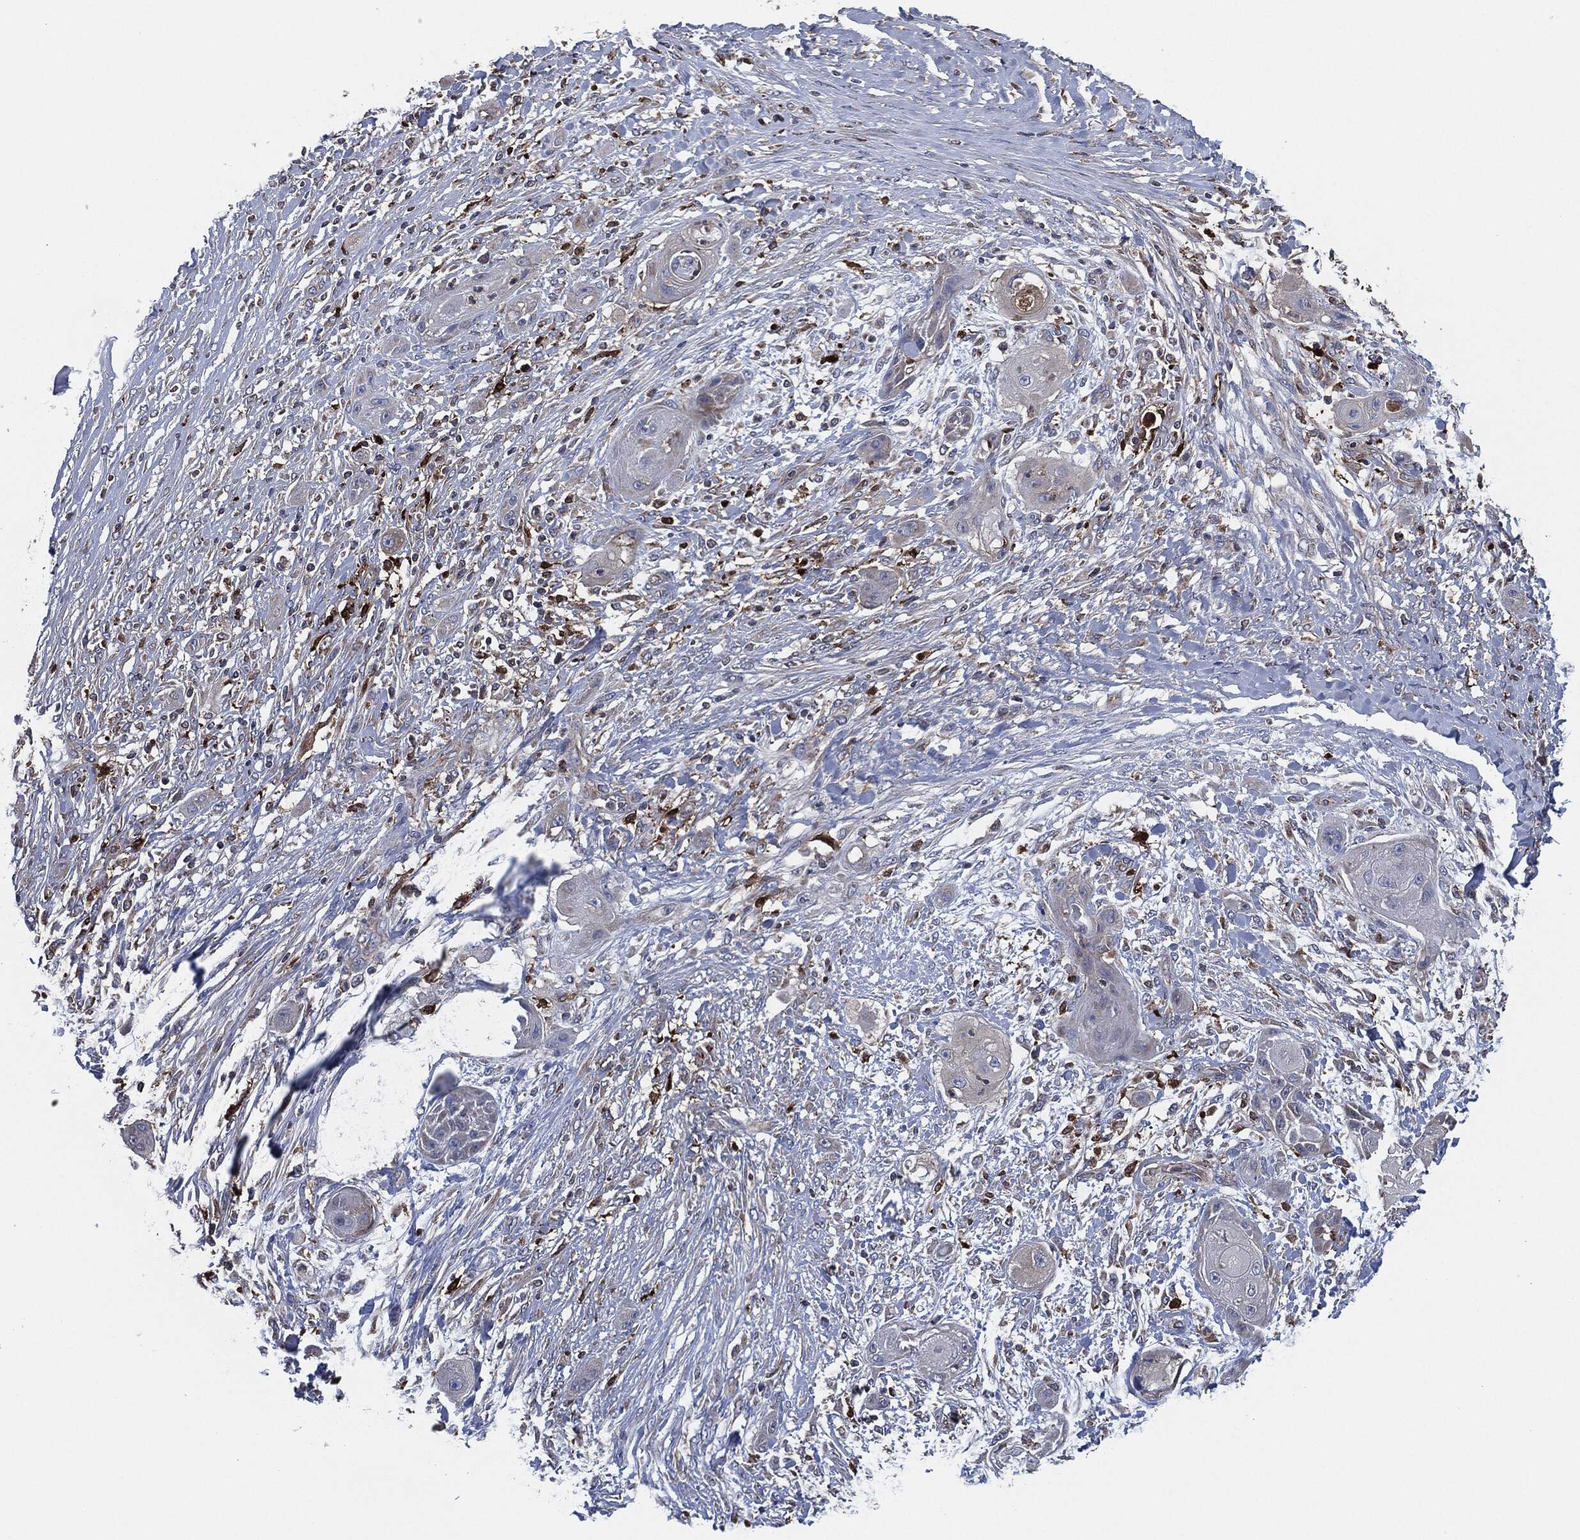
{"staining": {"intensity": "negative", "quantity": "none", "location": "none"}, "tissue": "skin cancer", "cell_type": "Tumor cells", "image_type": "cancer", "snomed": [{"axis": "morphology", "description": "Squamous cell carcinoma, NOS"}, {"axis": "topography", "description": "Skin"}], "caption": "A micrograph of human skin squamous cell carcinoma is negative for staining in tumor cells.", "gene": "TMEM11", "patient": {"sex": "male", "age": 62}}